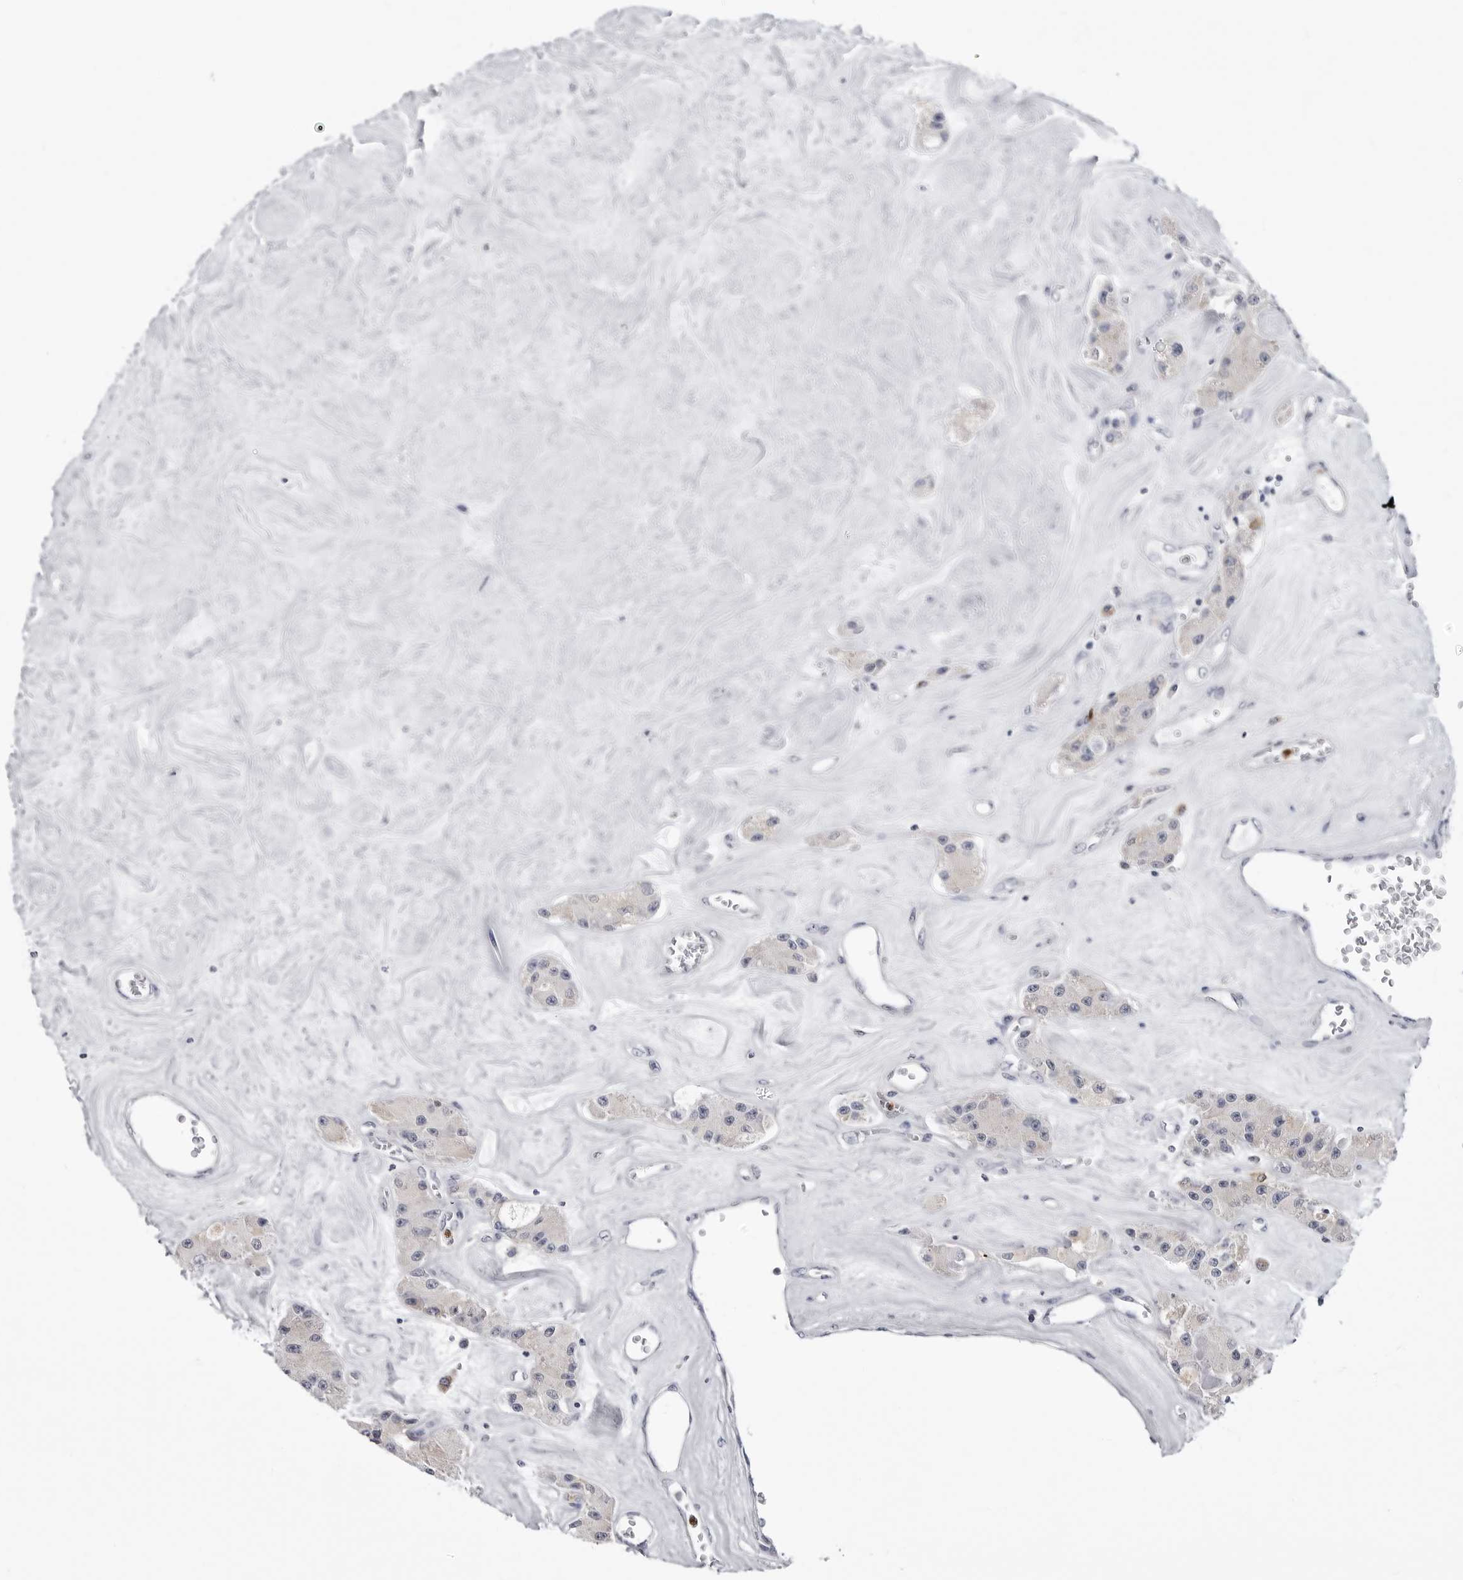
{"staining": {"intensity": "negative", "quantity": "none", "location": "none"}, "tissue": "carcinoid", "cell_type": "Tumor cells", "image_type": "cancer", "snomed": [{"axis": "morphology", "description": "Carcinoid, malignant, NOS"}, {"axis": "topography", "description": "Pancreas"}], "caption": "Histopathology image shows no protein expression in tumor cells of carcinoid tissue. Brightfield microscopy of IHC stained with DAB (3,3'-diaminobenzidine) (brown) and hematoxylin (blue), captured at high magnification.", "gene": "STAP2", "patient": {"sex": "male", "age": 41}}